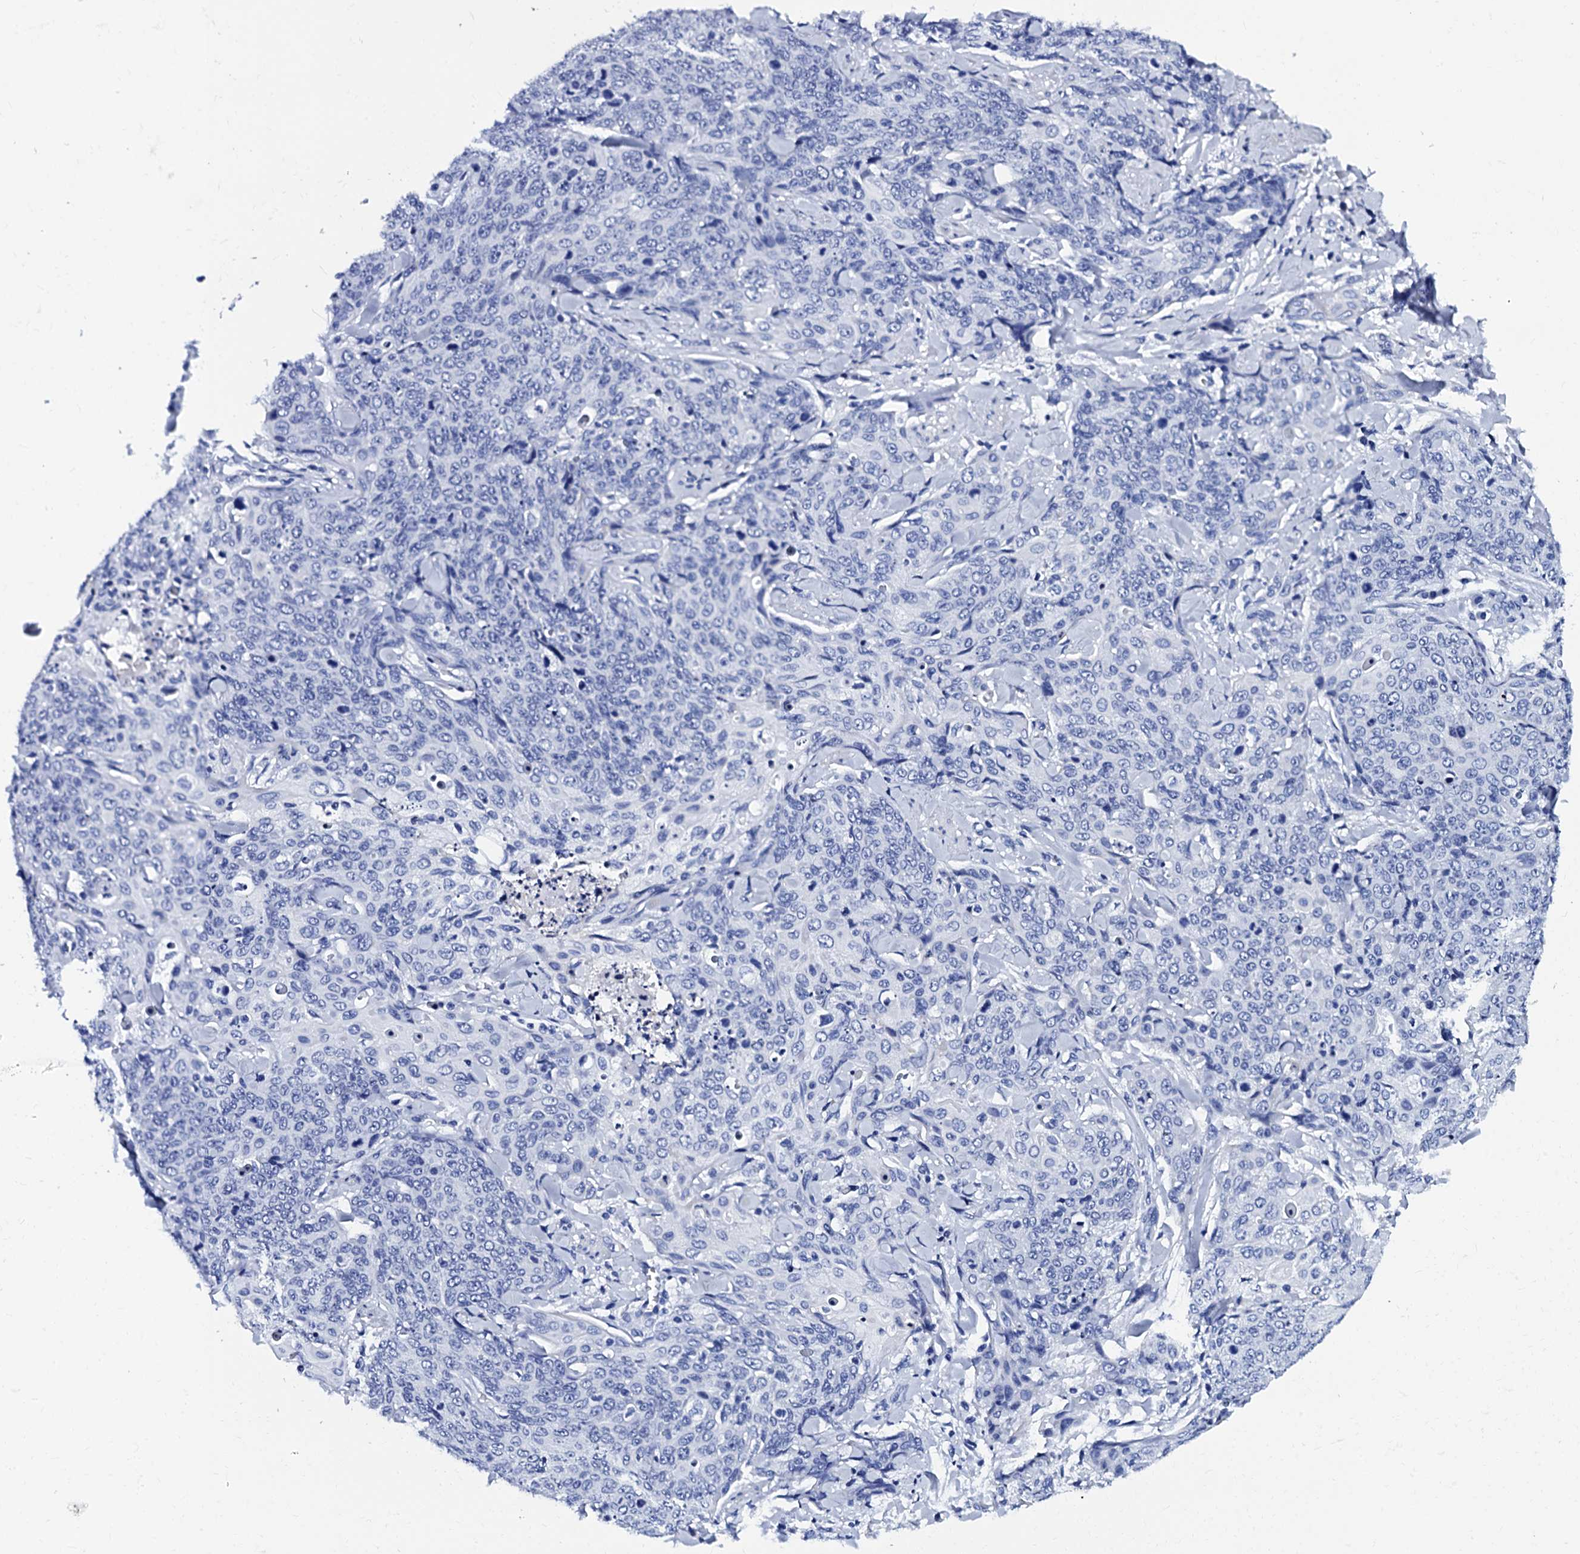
{"staining": {"intensity": "negative", "quantity": "none", "location": "none"}, "tissue": "skin cancer", "cell_type": "Tumor cells", "image_type": "cancer", "snomed": [{"axis": "morphology", "description": "Squamous cell carcinoma, NOS"}, {"axis": "topography", "description": "Skin"}, {"axis": "topography", "description": "Vulva"}], "caption": "The IHC histopathology image has no significant staining in tumor cells of skin squamous cell carcinoma tissue.", "gene": "MYBPC3", "patient": {"sex": "female", "age": 85}}